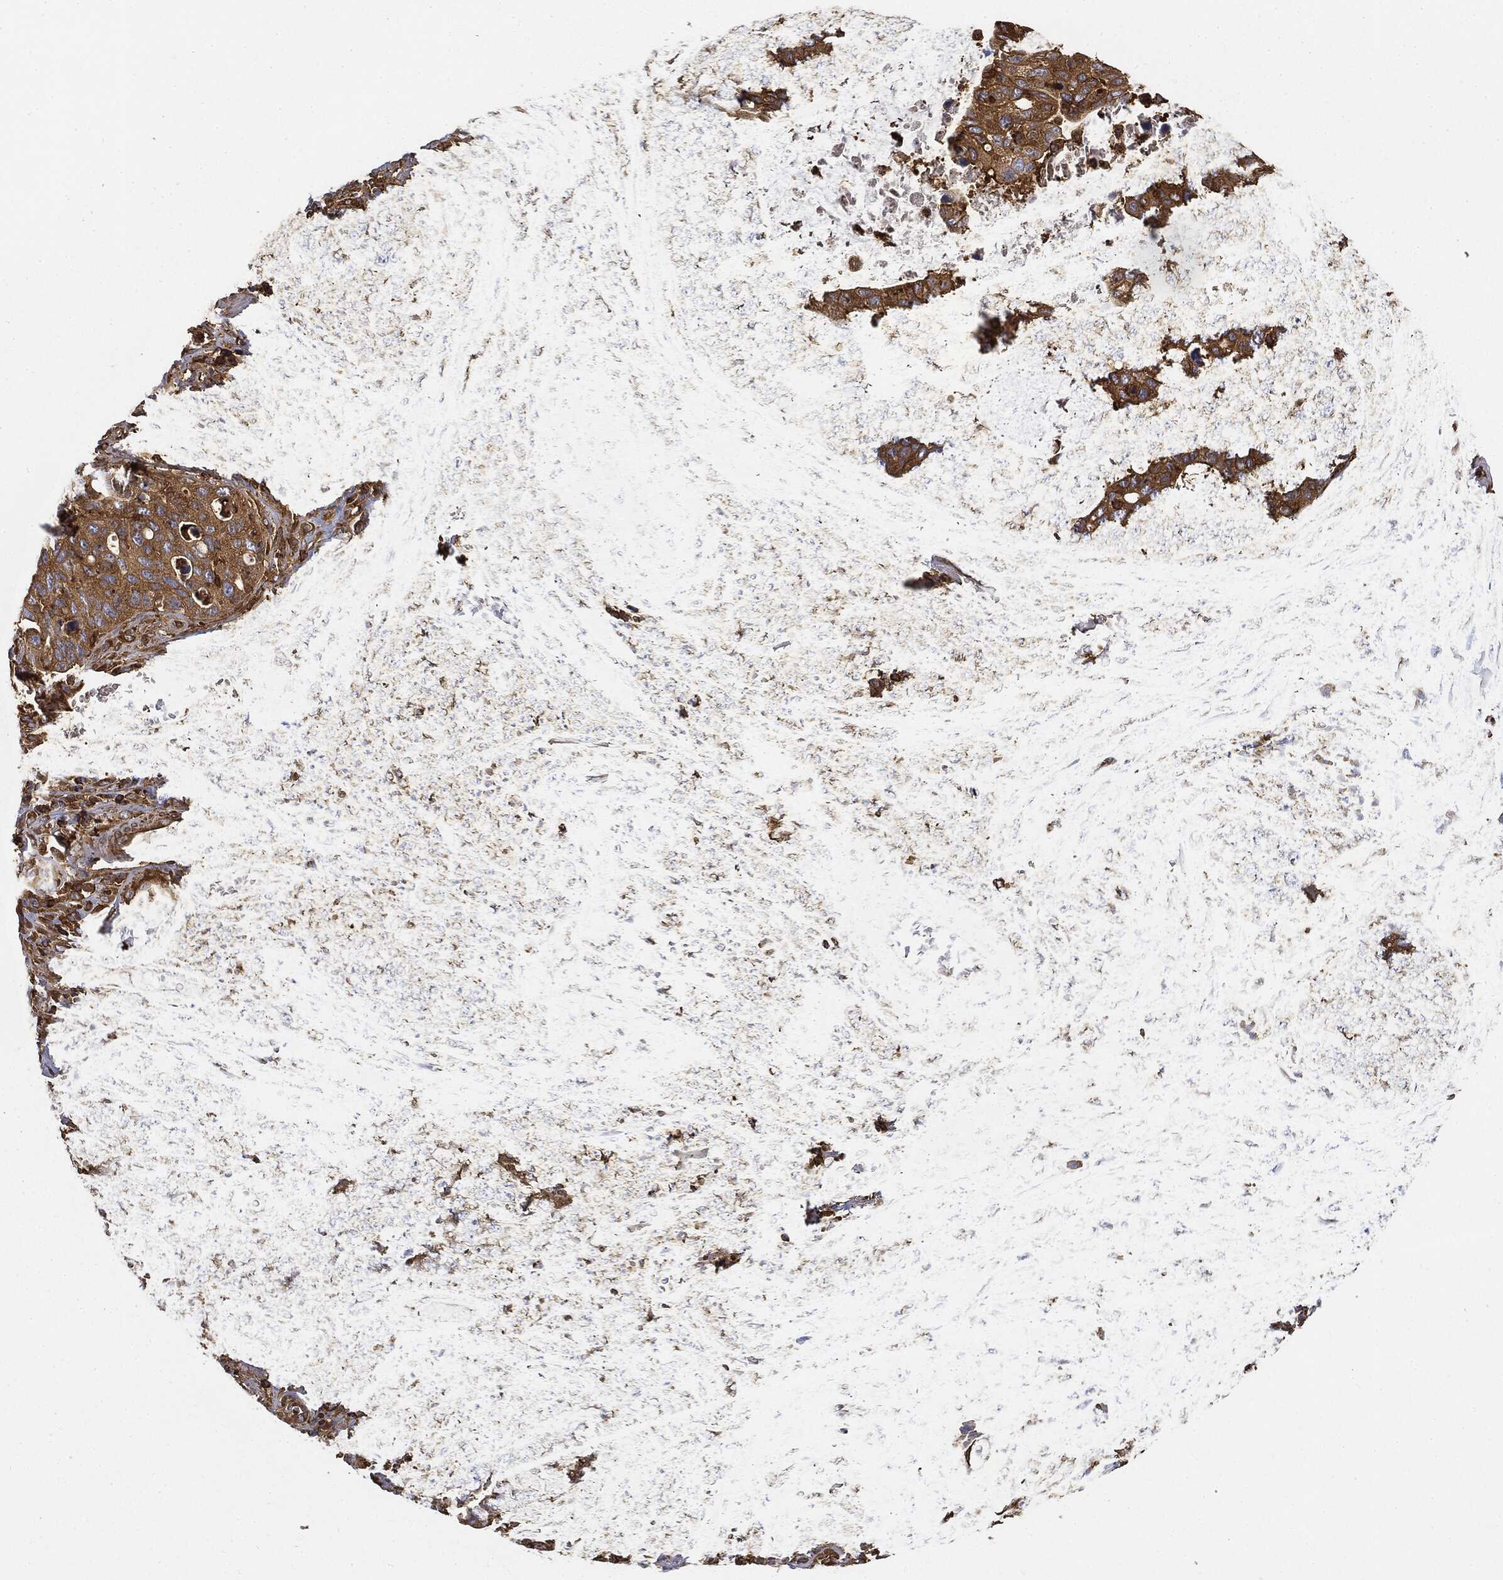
{"staining": {"intensity": "strong", "quantity": ">75%", "location": "cytoplasmic/membranous"}, "tissue": "stomach cancer", "cell_type": "Tumor cells", "image_type": "cancer", "snomed": [{"axis": "morphology", "description": "Adenocarcinoma, NOS"}, {"axis": "topography", "description": "Stomach"}], "caption": "Protein staining of stomach cancer tissue displays strong cytoplasmic/membranous expression in approximately >75% of tumor cells. Nuclei are stained in blue.", "gene": "WDR1", "patient": {"sex": "male", "age": 54}}